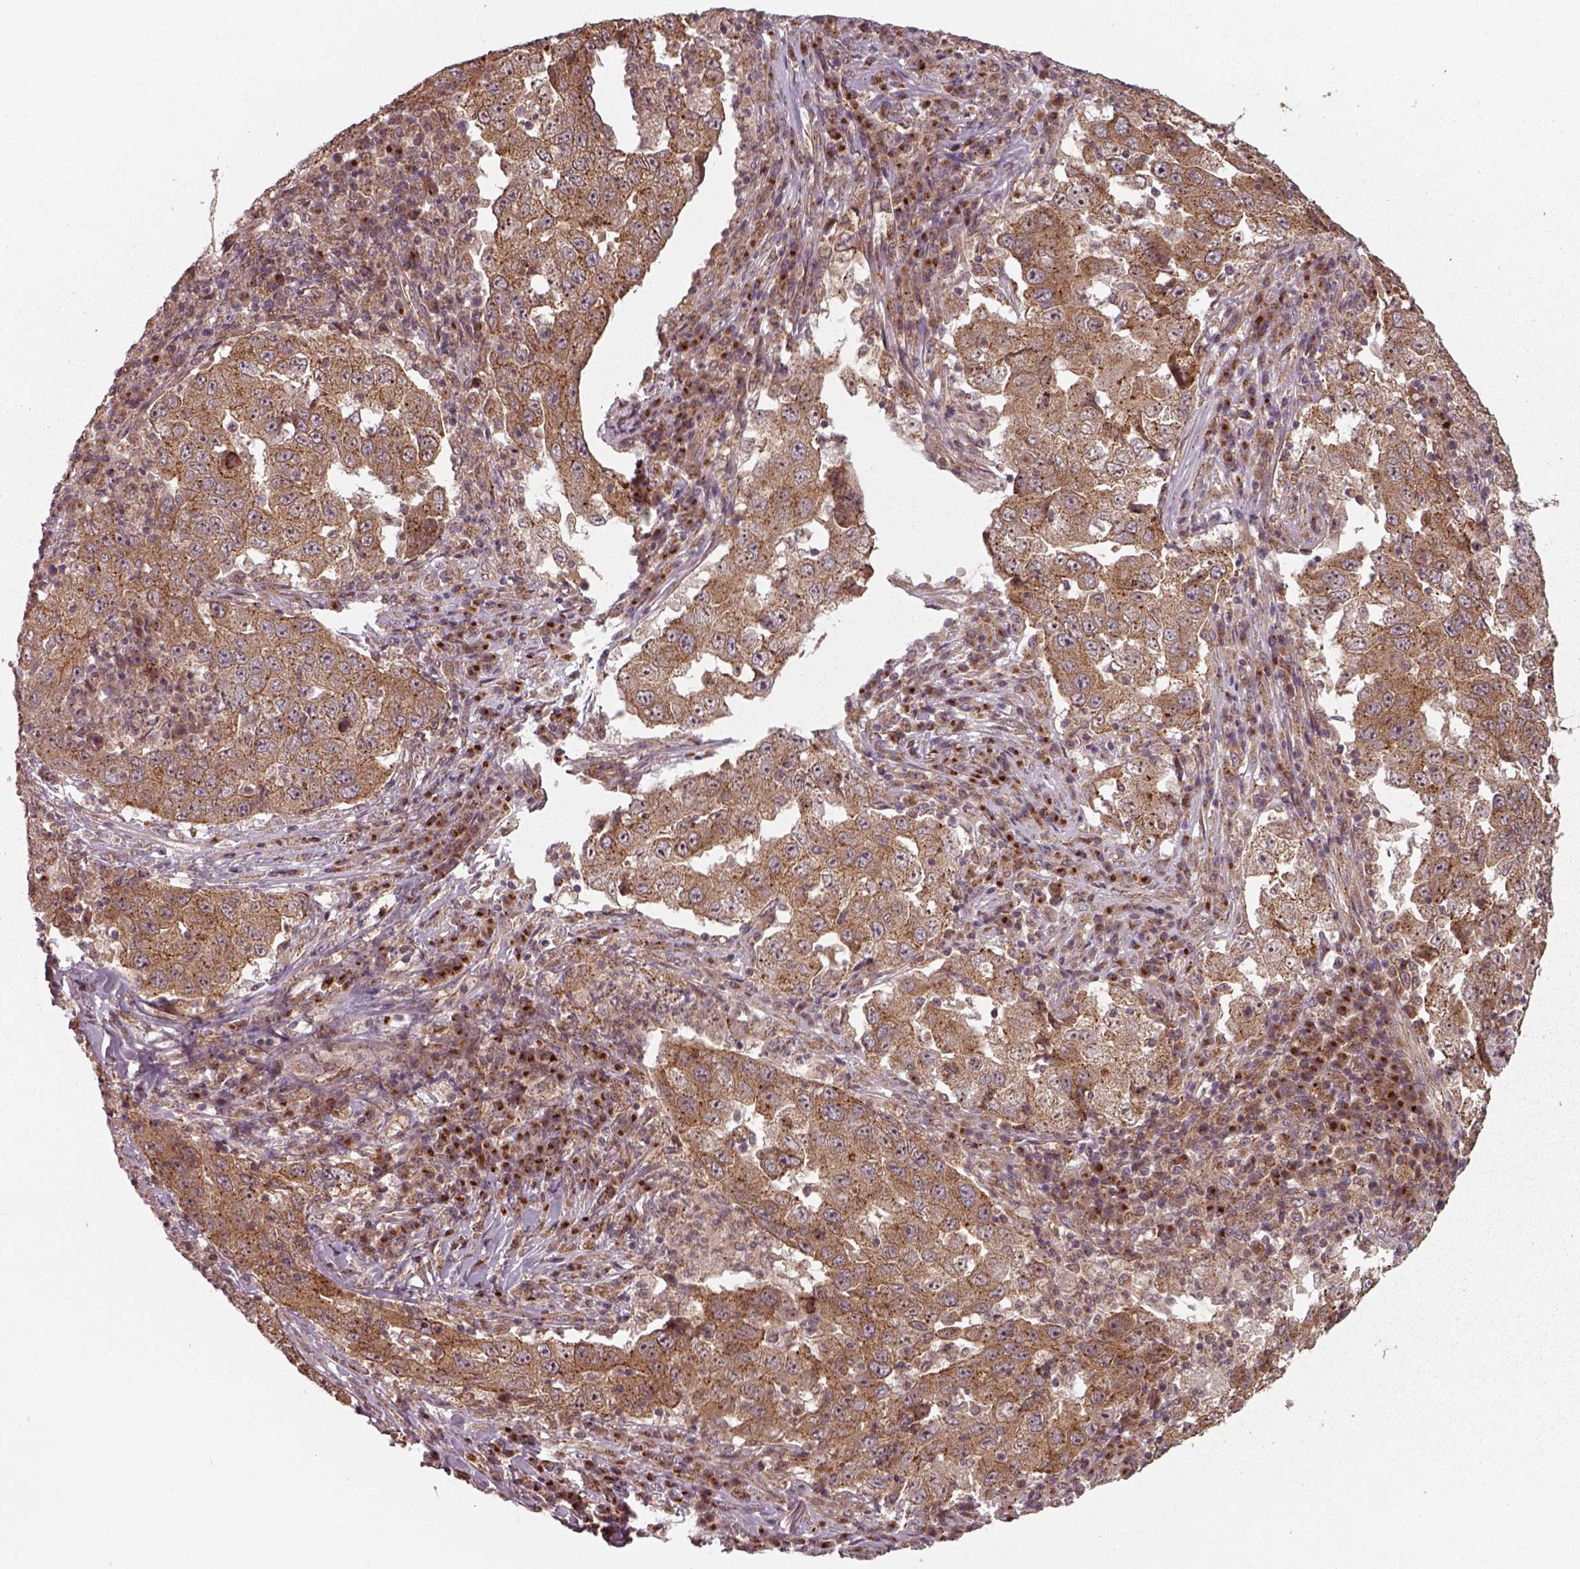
{"staining": {"intensity": "moderate", "quantity": ">75%", "location": "cytoplasmic/membranous"}, "tissue": "lung cancer", "cell_type": "Tumor cells", "image_type": "cancer", "snomed": [{"axis": "morphology", "description": "Adenocarcinoma, NOS"}, {"axis": "topography", "description": "Lung"}], "caption": "The image reveals a brown stain indicating the presence of a protein in the cytoplasmic/membranous of tumor cells in lung cancer.", "gene": "CHMP3", "patient": {"sex": "male", "age": 73}}